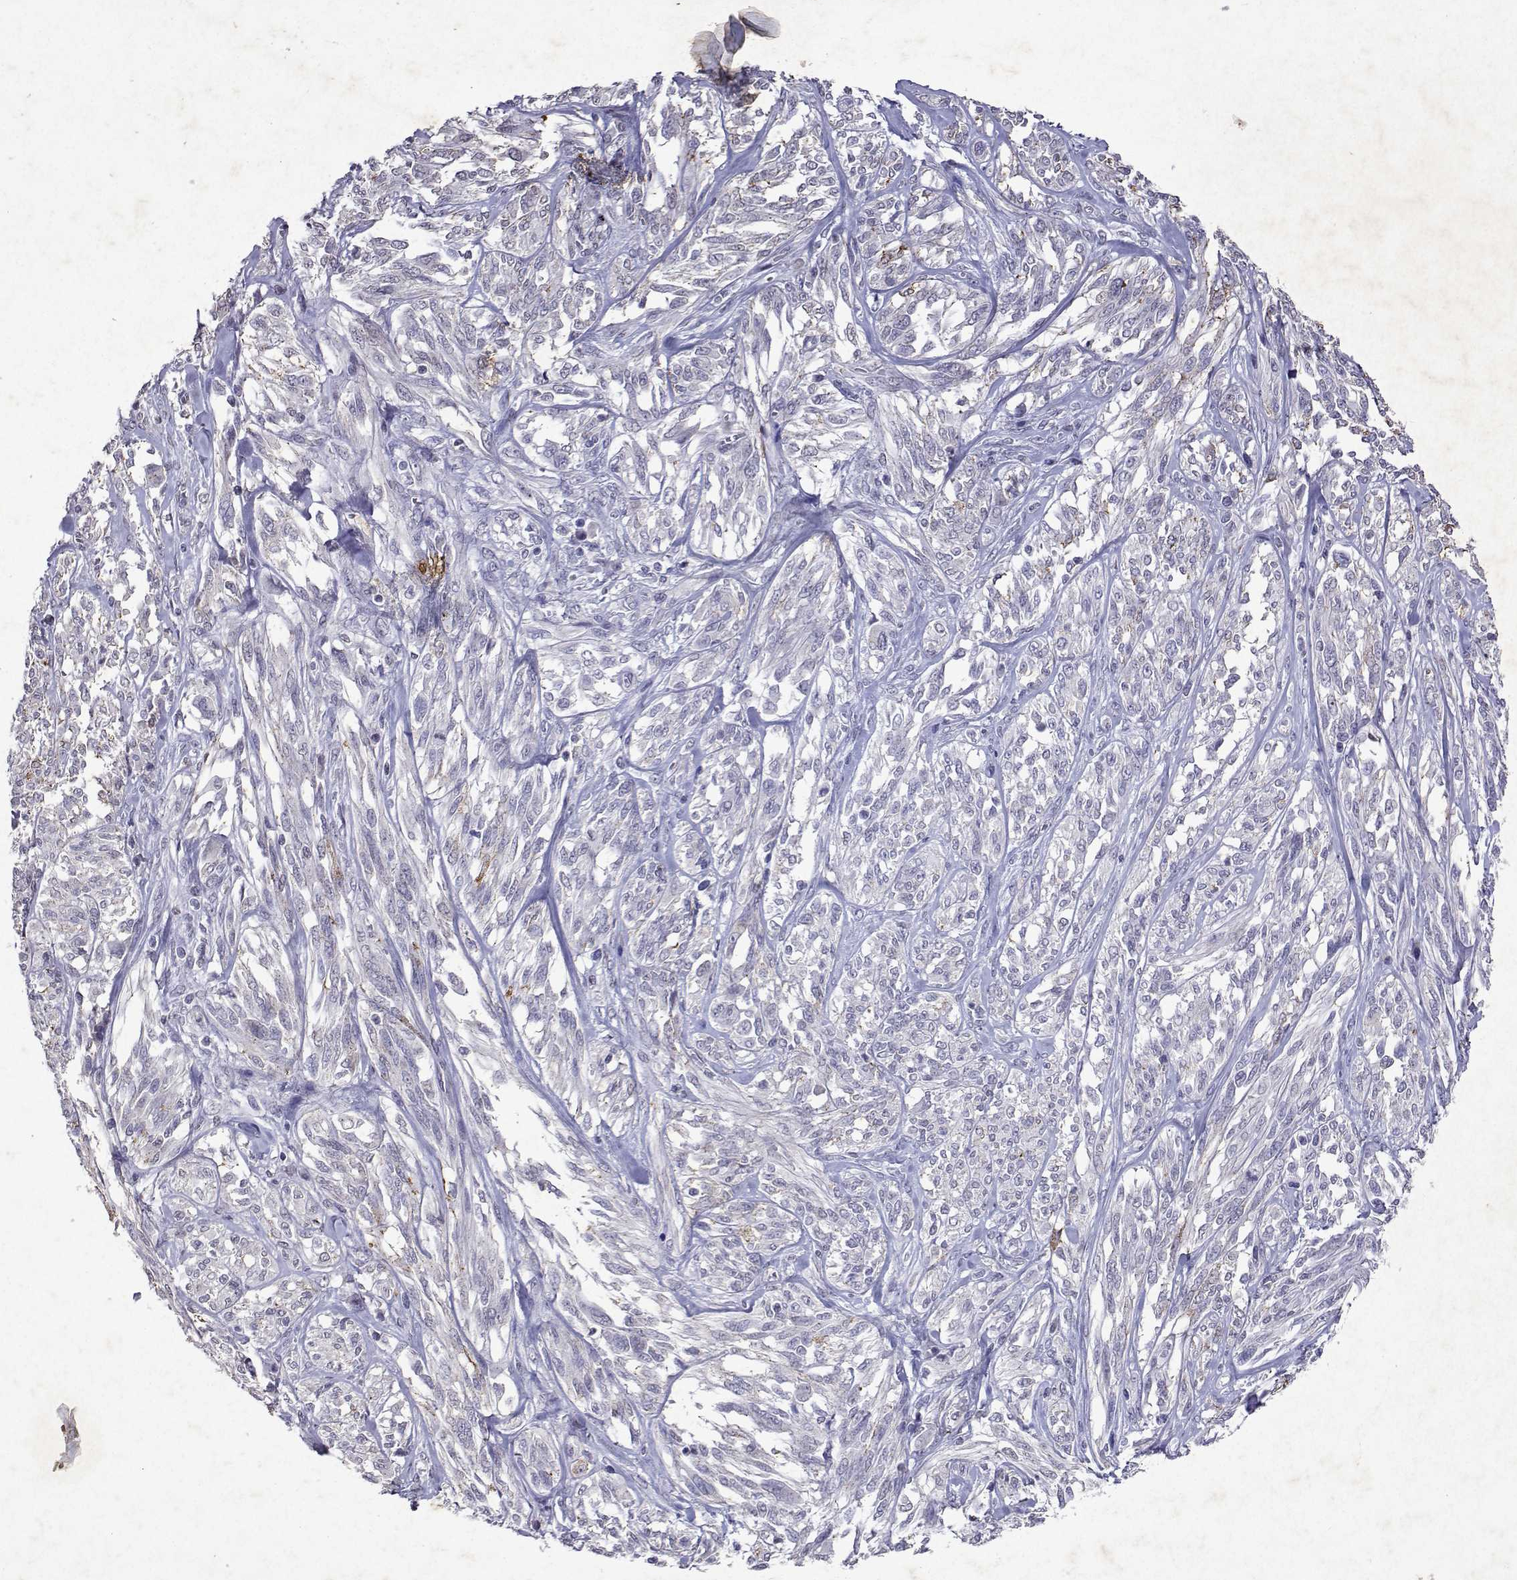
{"staining": {"intensity": "weak", "quantity": "<25%", "location": "cytoplasmic/membranous"}, "tissue": "melanoma", "cell_type": "Tumor cells", "image_type": "cancer", "snomed": [{"axis": "morphology", "description": "Malignant melanoma, NOS"}, {"axis": "topography", "description": "Skin"}], "caption": "This is an IHC histopathology image of human melanoma. There is no expression in tumor cells.", "gene": "DUSP28", "patient": {"sex": "female", "age": 91}}